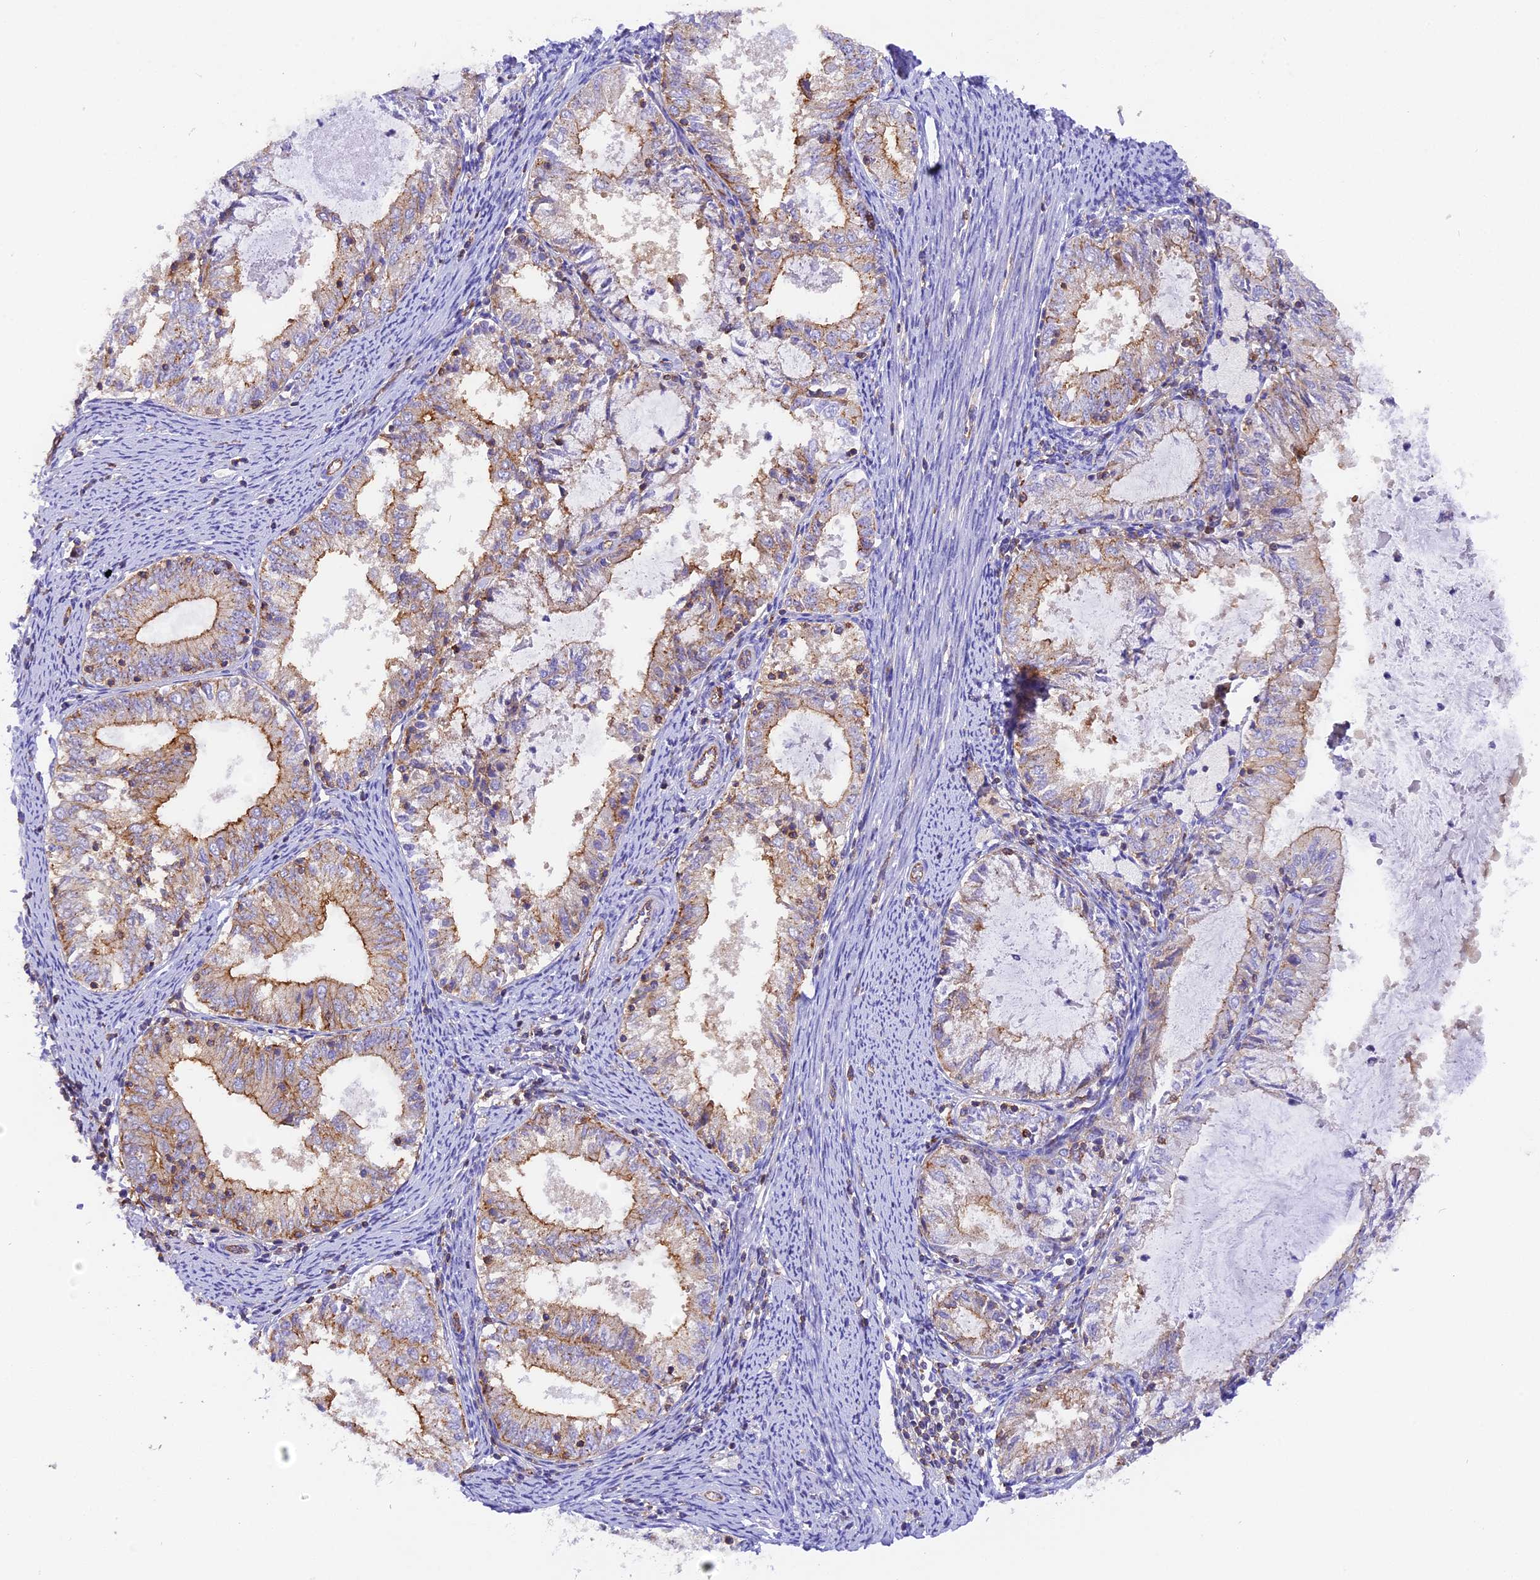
{"staining": {"intensity": "moderate", "quantity": "25%-75%", "location": "cytoplasmic/membranous"}, "tissue": "endometrial cancer", "cell_type": "Tumor cells", "image_type": "cancer", "snomed": [{"axis": "morphology", "description": "Adenocarcinoma, NOS"}, {"axis": "topography", "description": "Endometrium"}], "caption": "High-power microscopy captured an immunohistochemistry (IHC) histopathology image of adenocarcinoma (endometrial), revealing moderate cytoplasmic/membranous positivity in approximately 25%-75% of tumor cells. Nuclei are stained in blue.", "gene": "FAM193A", "patient": {"sex": "female", "age": 57}}